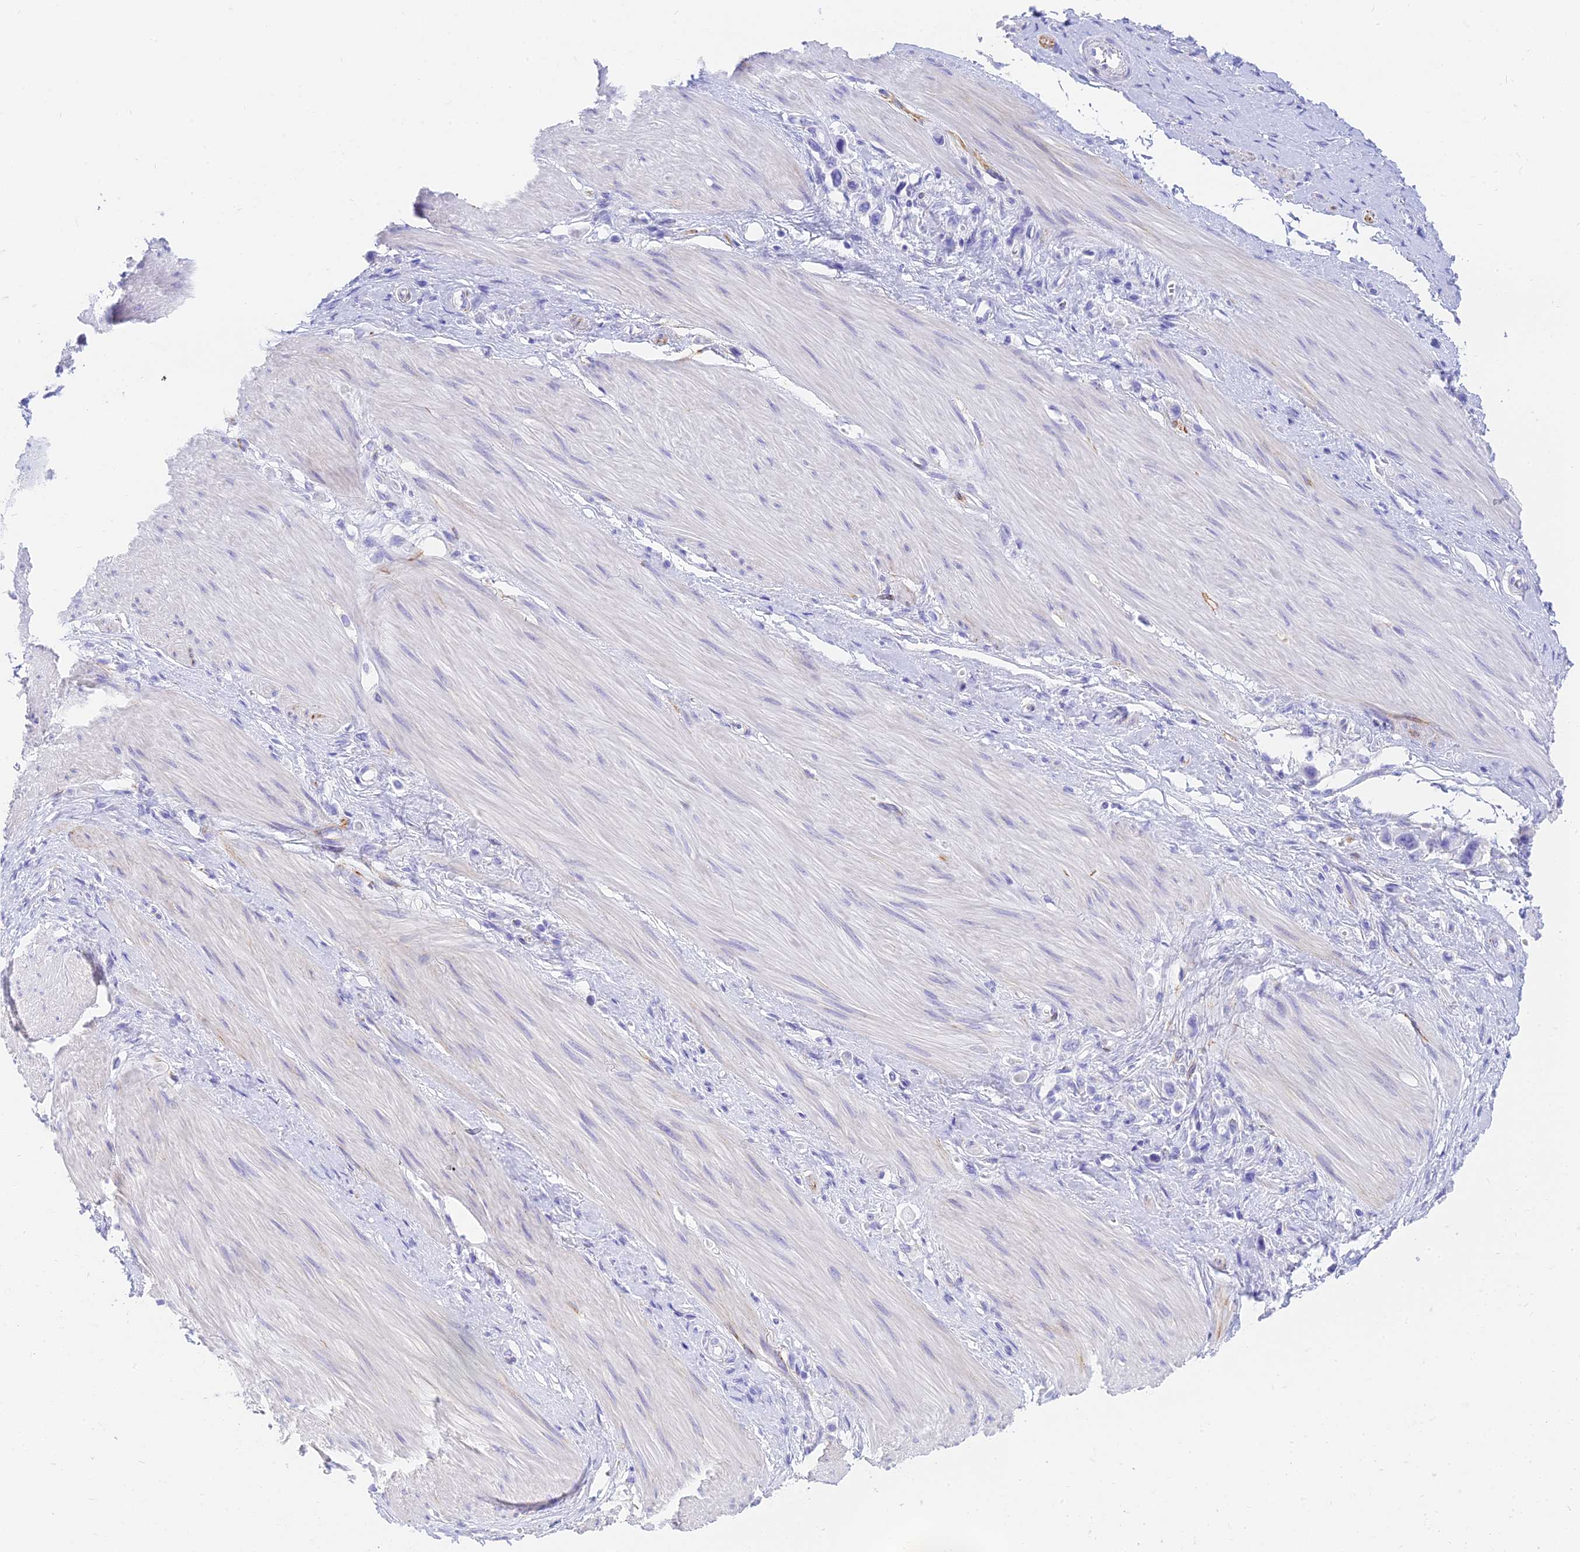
{"staining": {"intensity": "negative", "quantity": "none", "location": "none"}, "tissue": "stomach cancer", "cell_type": "Tumor cells", "image_type": "cancer", "snomed": [{"axis": "morphology", "description": "Adenocarcinoma, NOS"}, {"axis": "topography", "description": "Stomach"}], "caption": "A micrograph of stomach cancer stained for a protein reveals no brown staining in tumor cells.", "gene": "SLC36A2", "patient": {"sex": "female", "age": 65}}